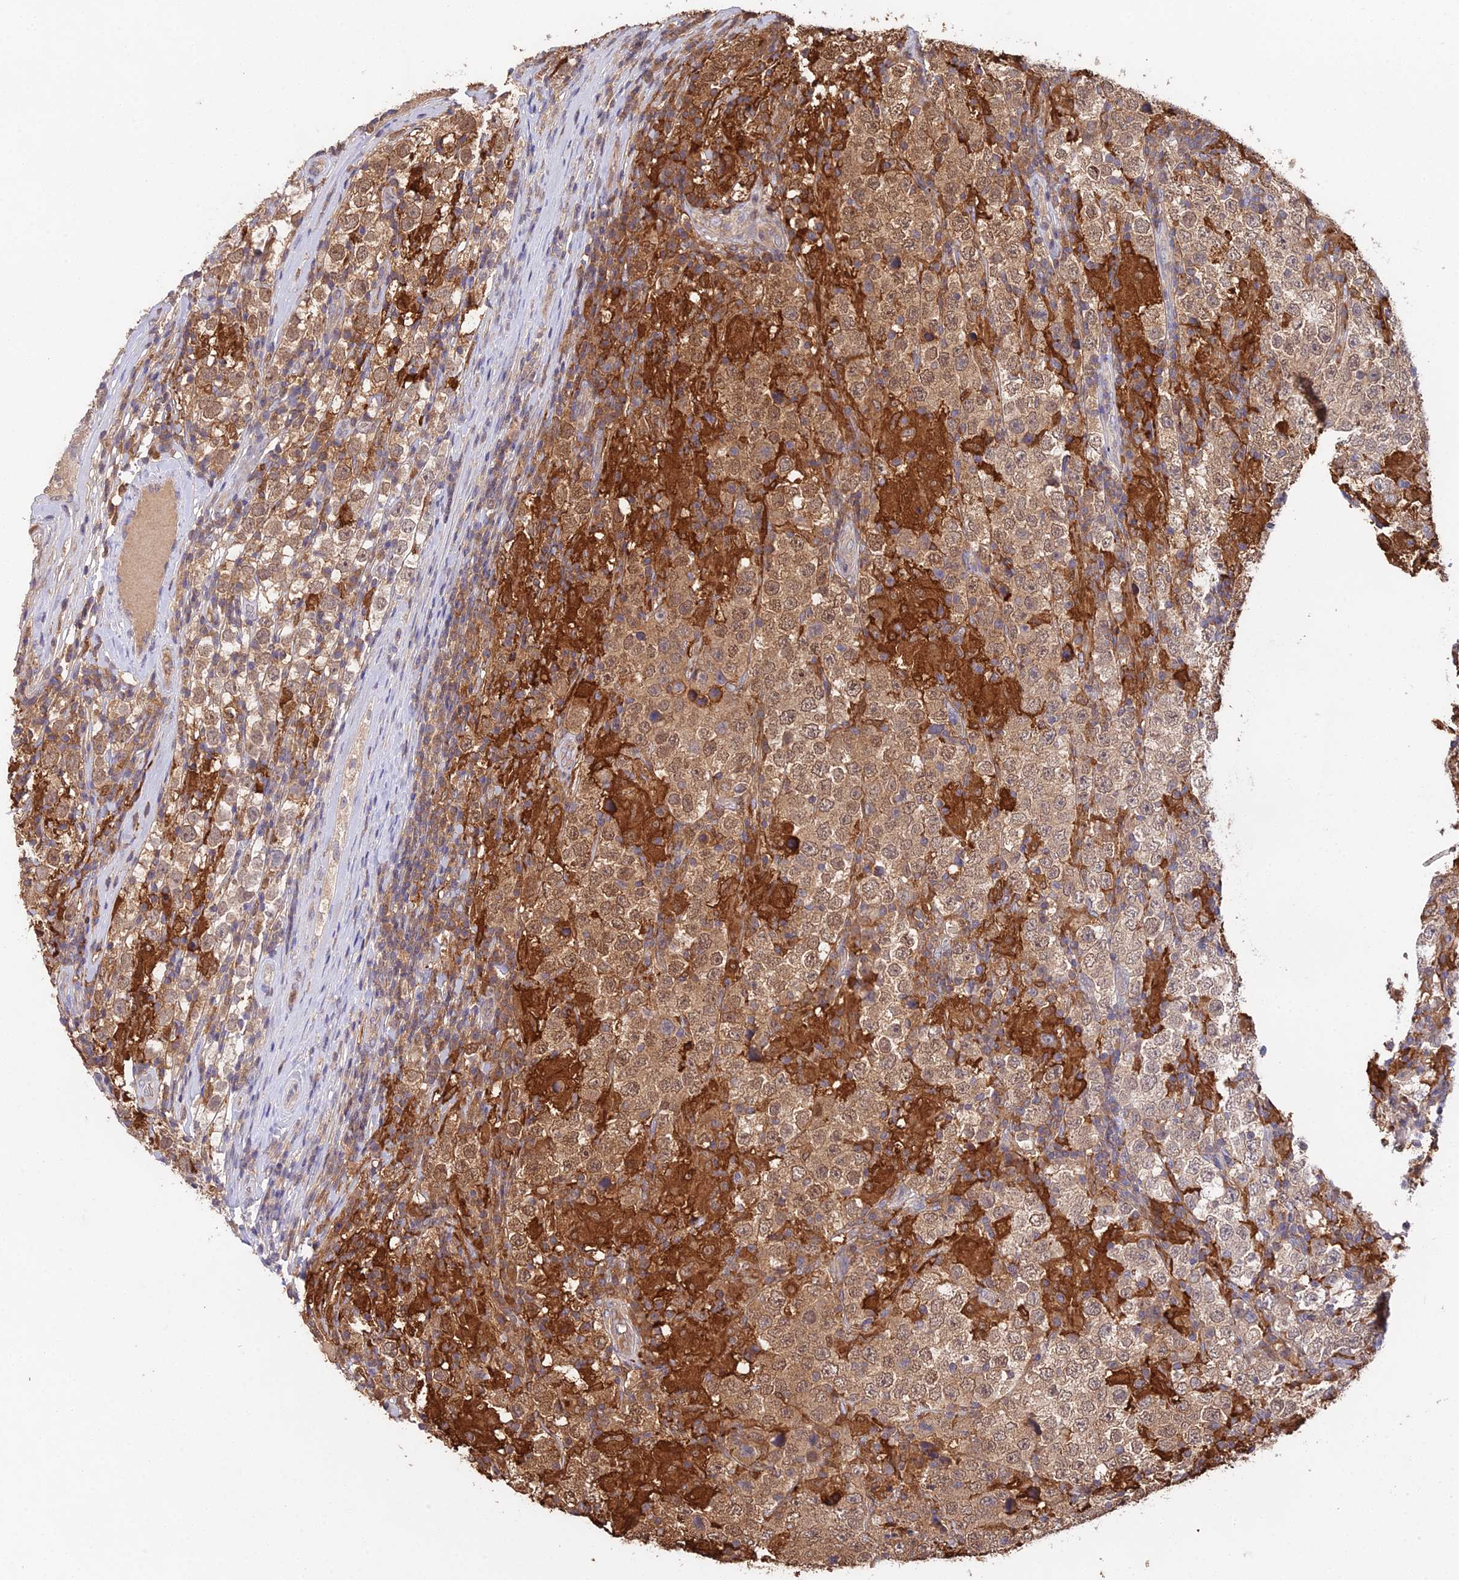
{"staining": {"intensity": "moderate", "quantity": ">75%", "location": "cytoplasmic/membranous,nuclear"}, "tissue": "testis cancer", "cell_type": "Tumor cells", "image_type": "cancer", "snomed": [{"axis": "morphology", "description": "Normal tissue, NOS"}, {"axis": "morphology", "description": "Urothelial carcinoma, High grade"}, {"axis": "morphology", "description": "Seminoma, NOS"}, {"axis": "morphology", "description": "Carcinoma, Embryonal, NOS"}, {"axis": "topography", "description": "Urinary bladder"}, {"axis": "topography", "description": "Testis"}], "caption": "Tumor cells show moderate cytoplasmic/membranous and nuclear staining in about >75% of cells in testis urothelial carcinoma (high-grade).", "gene": "FBP1", "patient": {"sex": "male", "age": 41}}